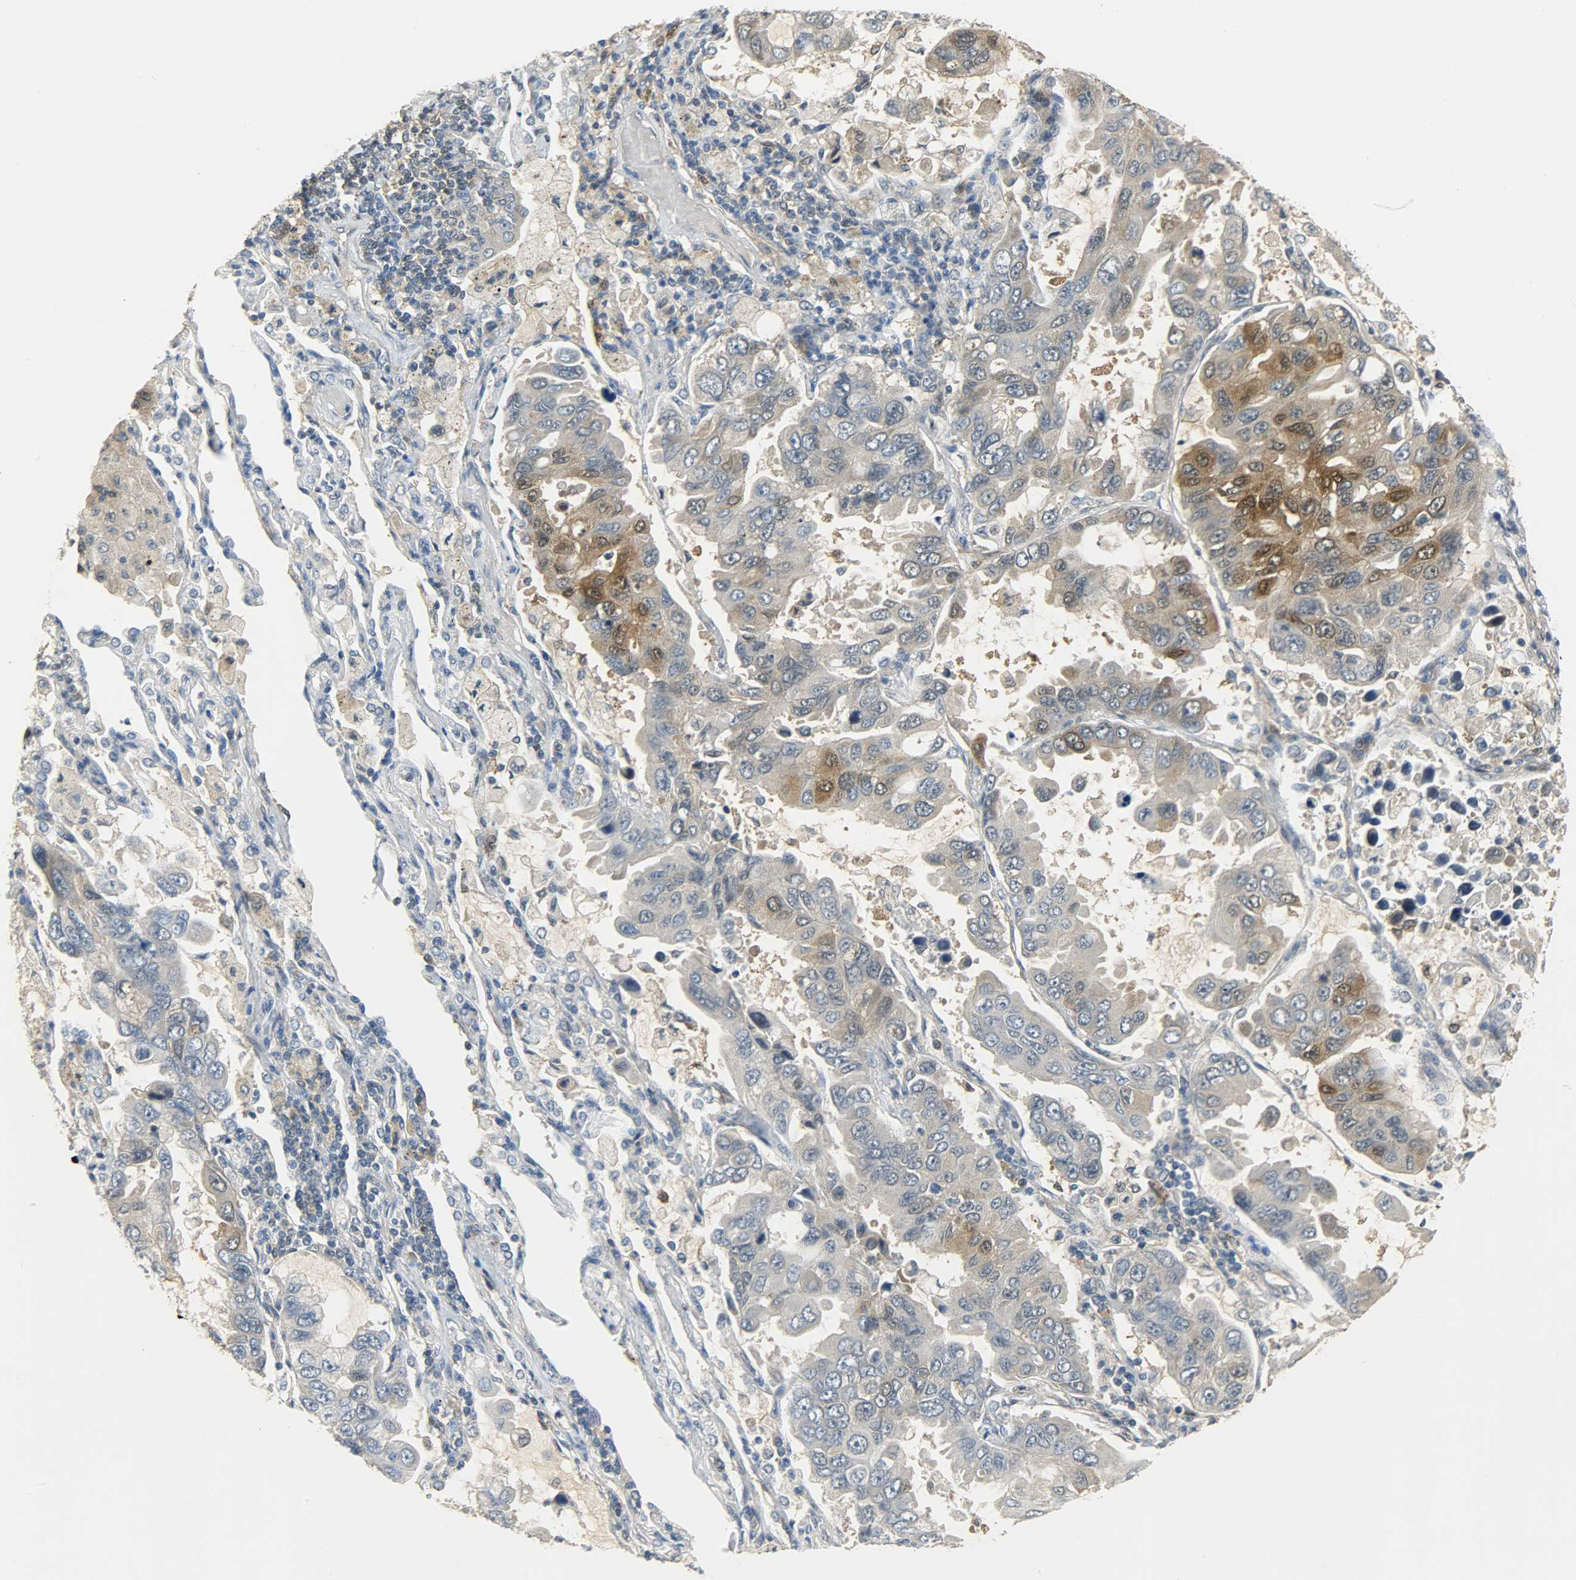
{"staining": {"intensity": "strong", "quantity": "25%-75%", "location": "cytoplasmic/membranous,nuclear"}, "tissue": "lung cancer", "cell_type": "Tumor cells", "image_type": "cancer", "snomed": [{"axis": "morphology", "description": "Adenocarcinoma, NOS"}, {"axis": "topography", "description": "Lung"}], "caption": "Immunohistochemistry (IHC) micrograph of neoplastic tissue: lung cancer stained using IHC shows high levels of strong protein expression localized specifically in the cytoplasmic/membranous and nuclear of tumor cells, appearing as a cytoplasmic/membranous and nuclear brown color.", "gene": "EIF4EBP1", "patient": {"sex": "male", "age": 64}}